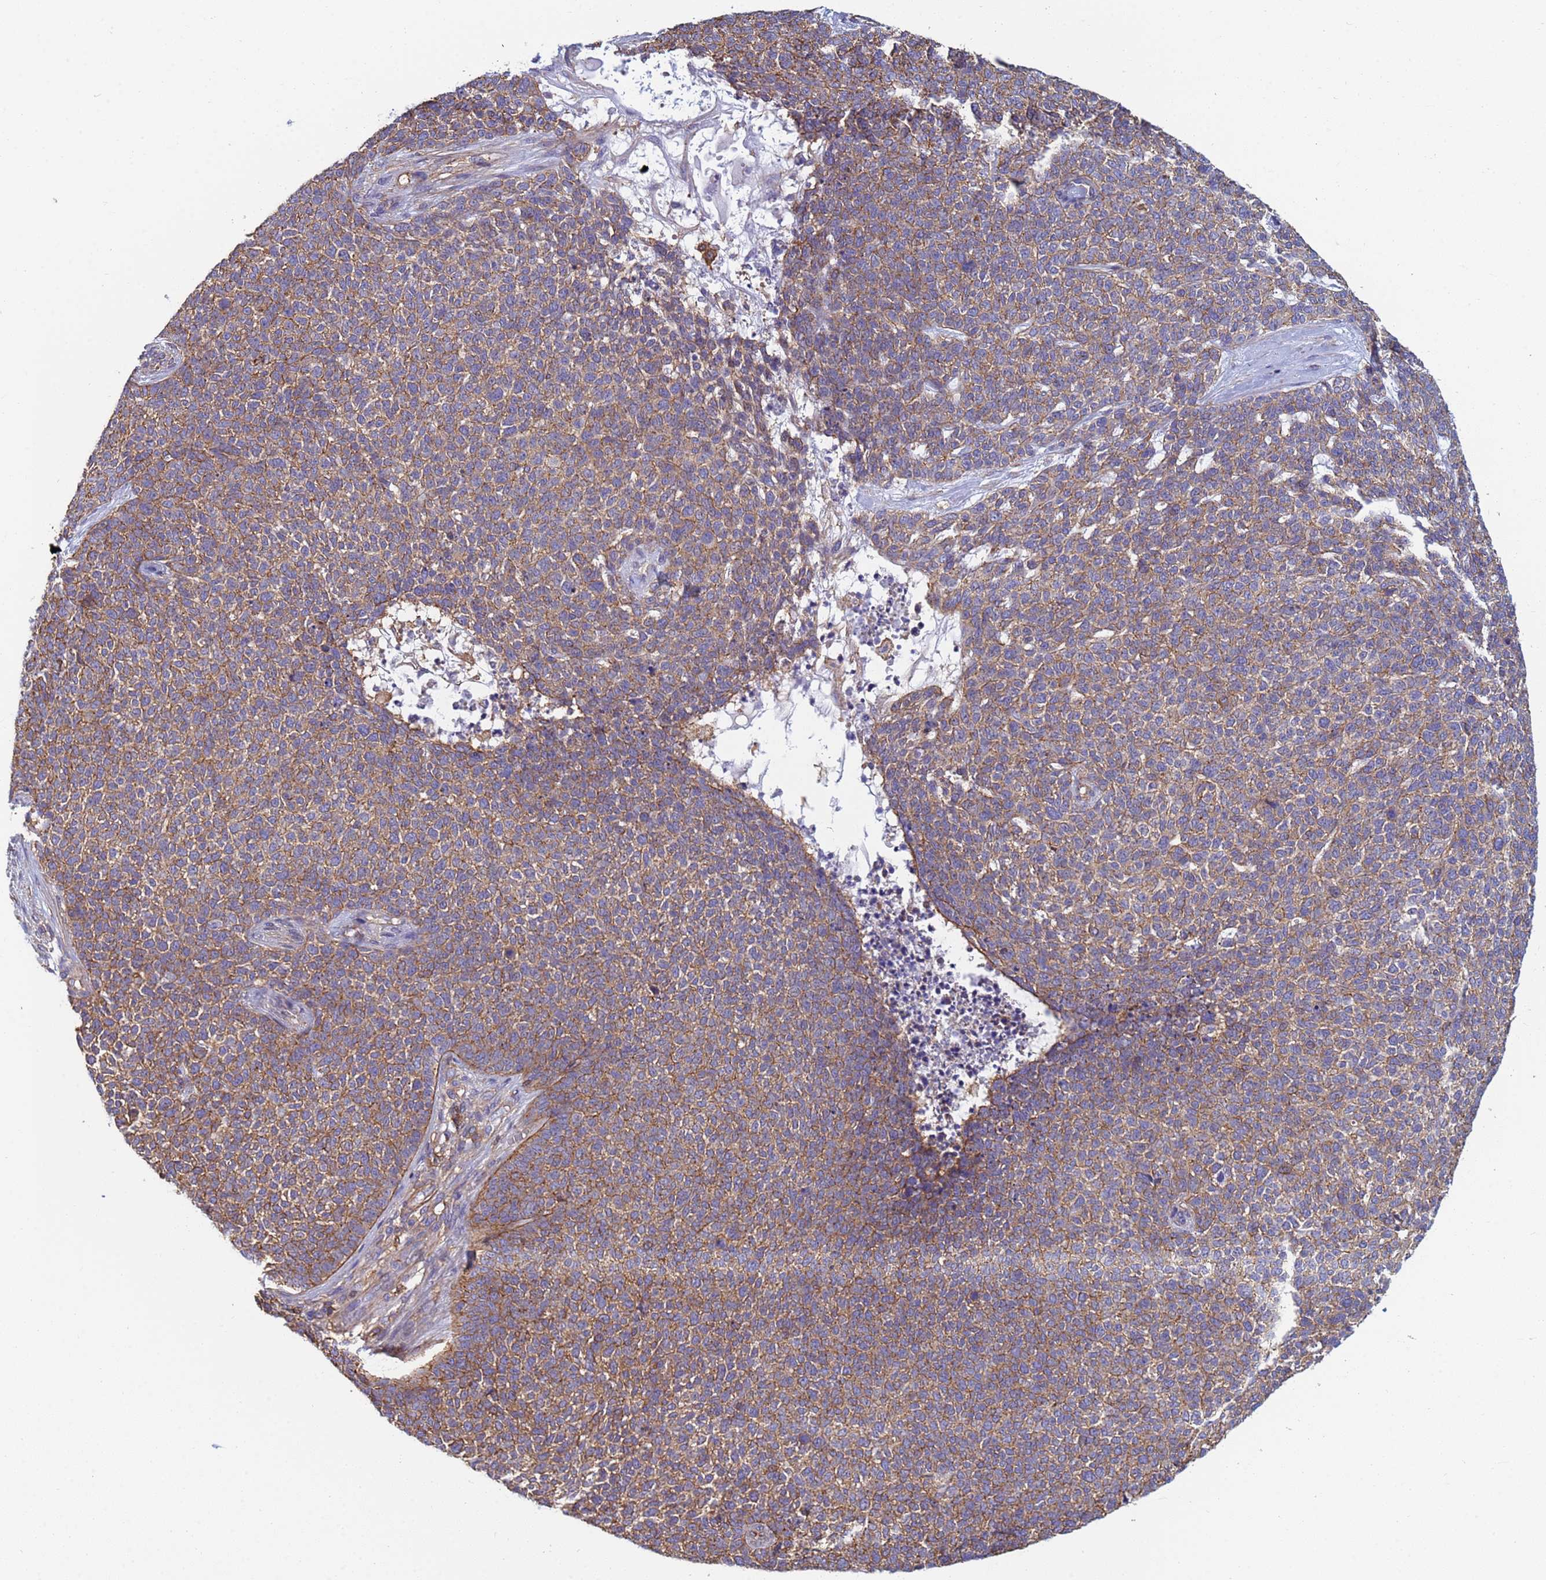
{"staining": {"intensity": "moderate", "quantity": ">75%", "location": "cytoplasmic/membranous"}, "tissue": "skin cancer", "cell_type": "Tumor cells", "image_type": "cancer", "snomed": [{"axis": "morphology", "description": "Basal cell carcinoma"}, {"axis": "topography", "description": "Skin"}], "caption": "Tumor cells display medium levels of moderate cytoplasmic/membranous expression in about >75% of cells in human skin cancer. The protein of interest is stained brown, and the nuclei are stained in blue (DAB (3,3'-diaminobenzidine) IHC with brightfield microscopy, high magnification).", "gene": "ZNG1B", "patient": {"sex": "female", "age": 84}}